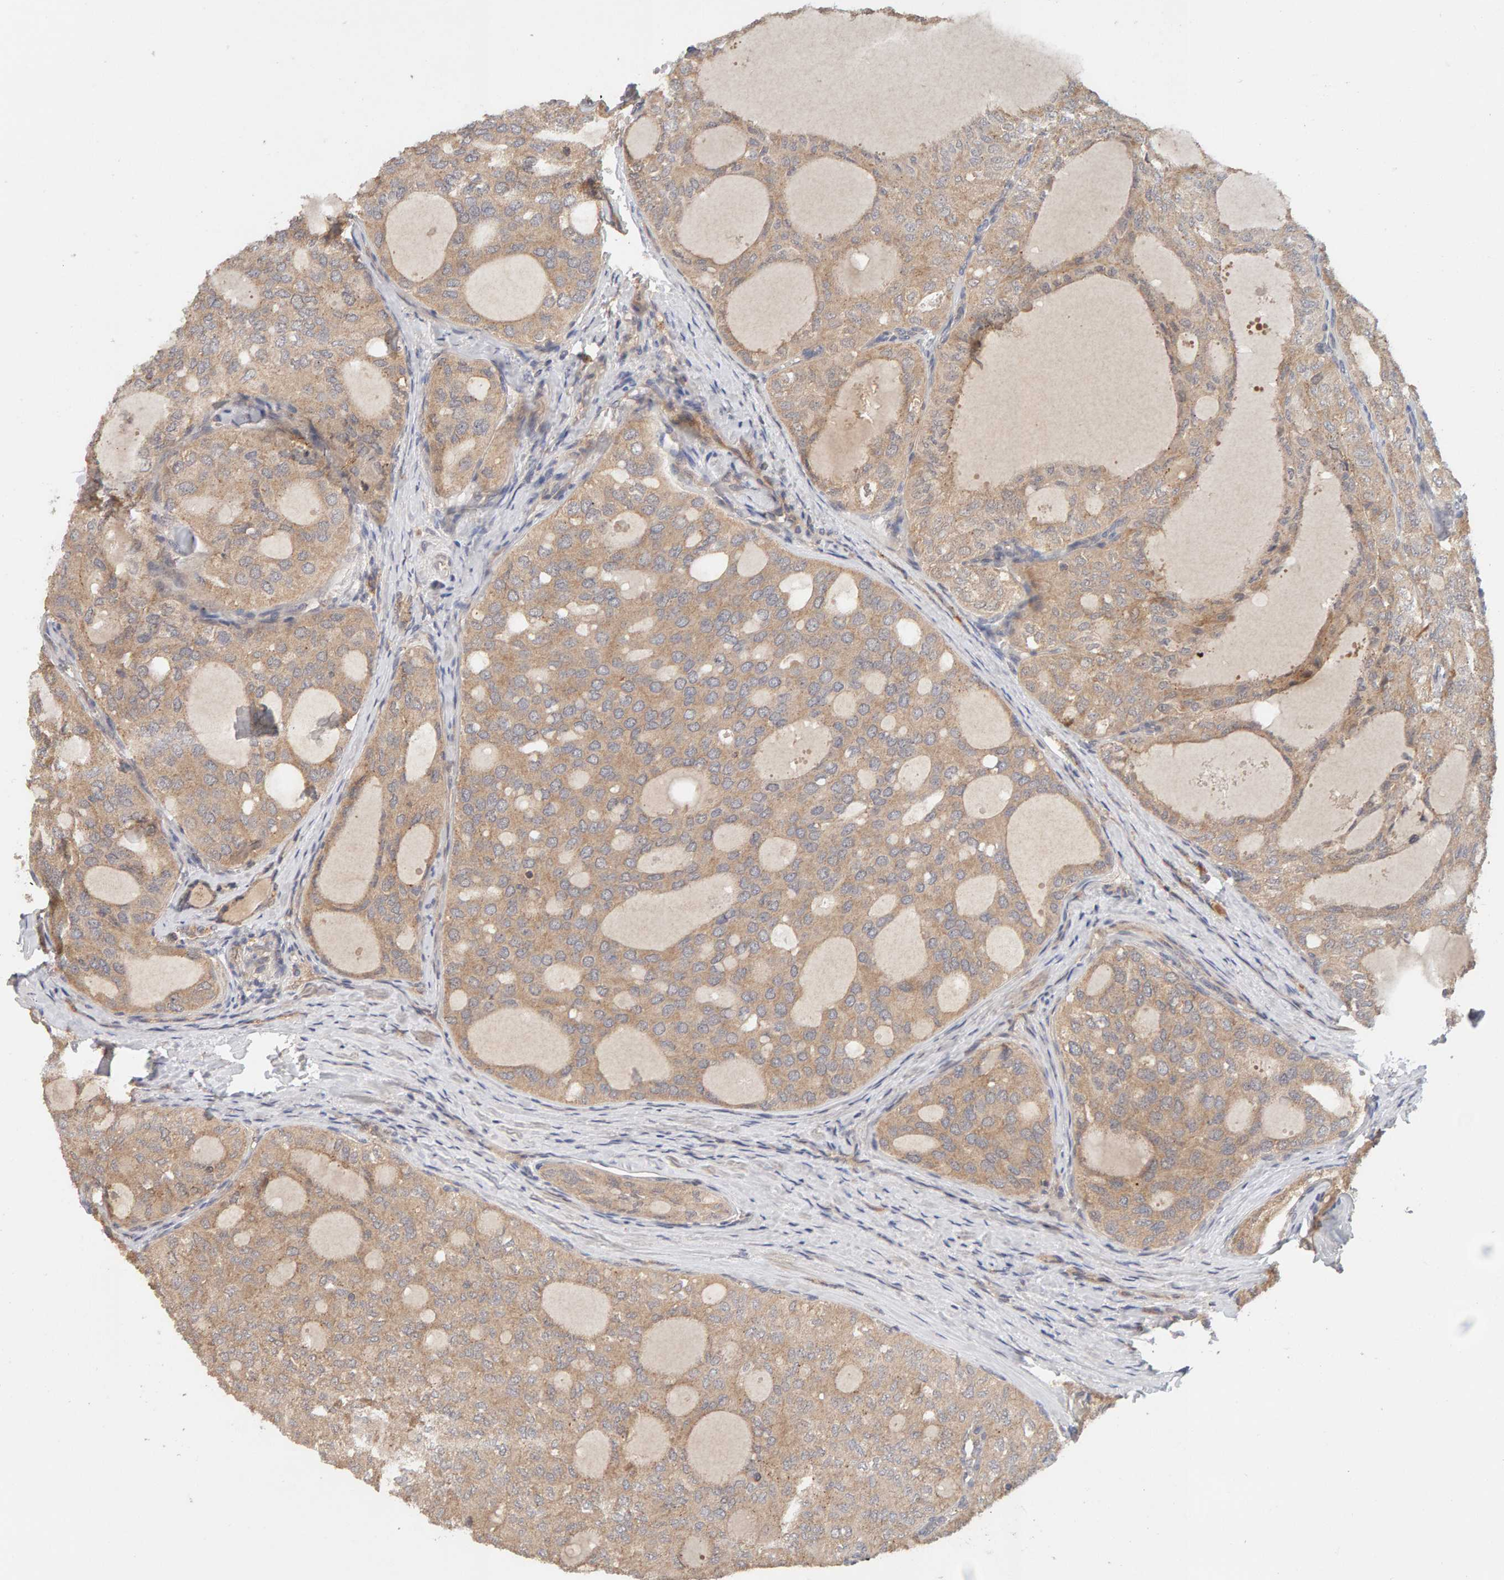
{"staining": {"intensity": "weak", "quantity": ">75%", "location": "cytoplasmic/membranous"}, "tissue": "thyroid cancer", "cell_type": "Tumor cells", "image_type": "cancer", "snomed": [{"axis": "morphology", "description": "Follicular adenoma carcinoma, NOS"}, {"axis": "topography", "description": "Thyroid gland"}], "caption": "Follicular adenoma carcinoma (thyroid) was stained to show a protein in brown. There is low levels of weak cytoplasmic/membranous positivity in about >75% of tumor cells.", "gene": "DNAJC7", "patient": {"sex": "male", "age": 75}}